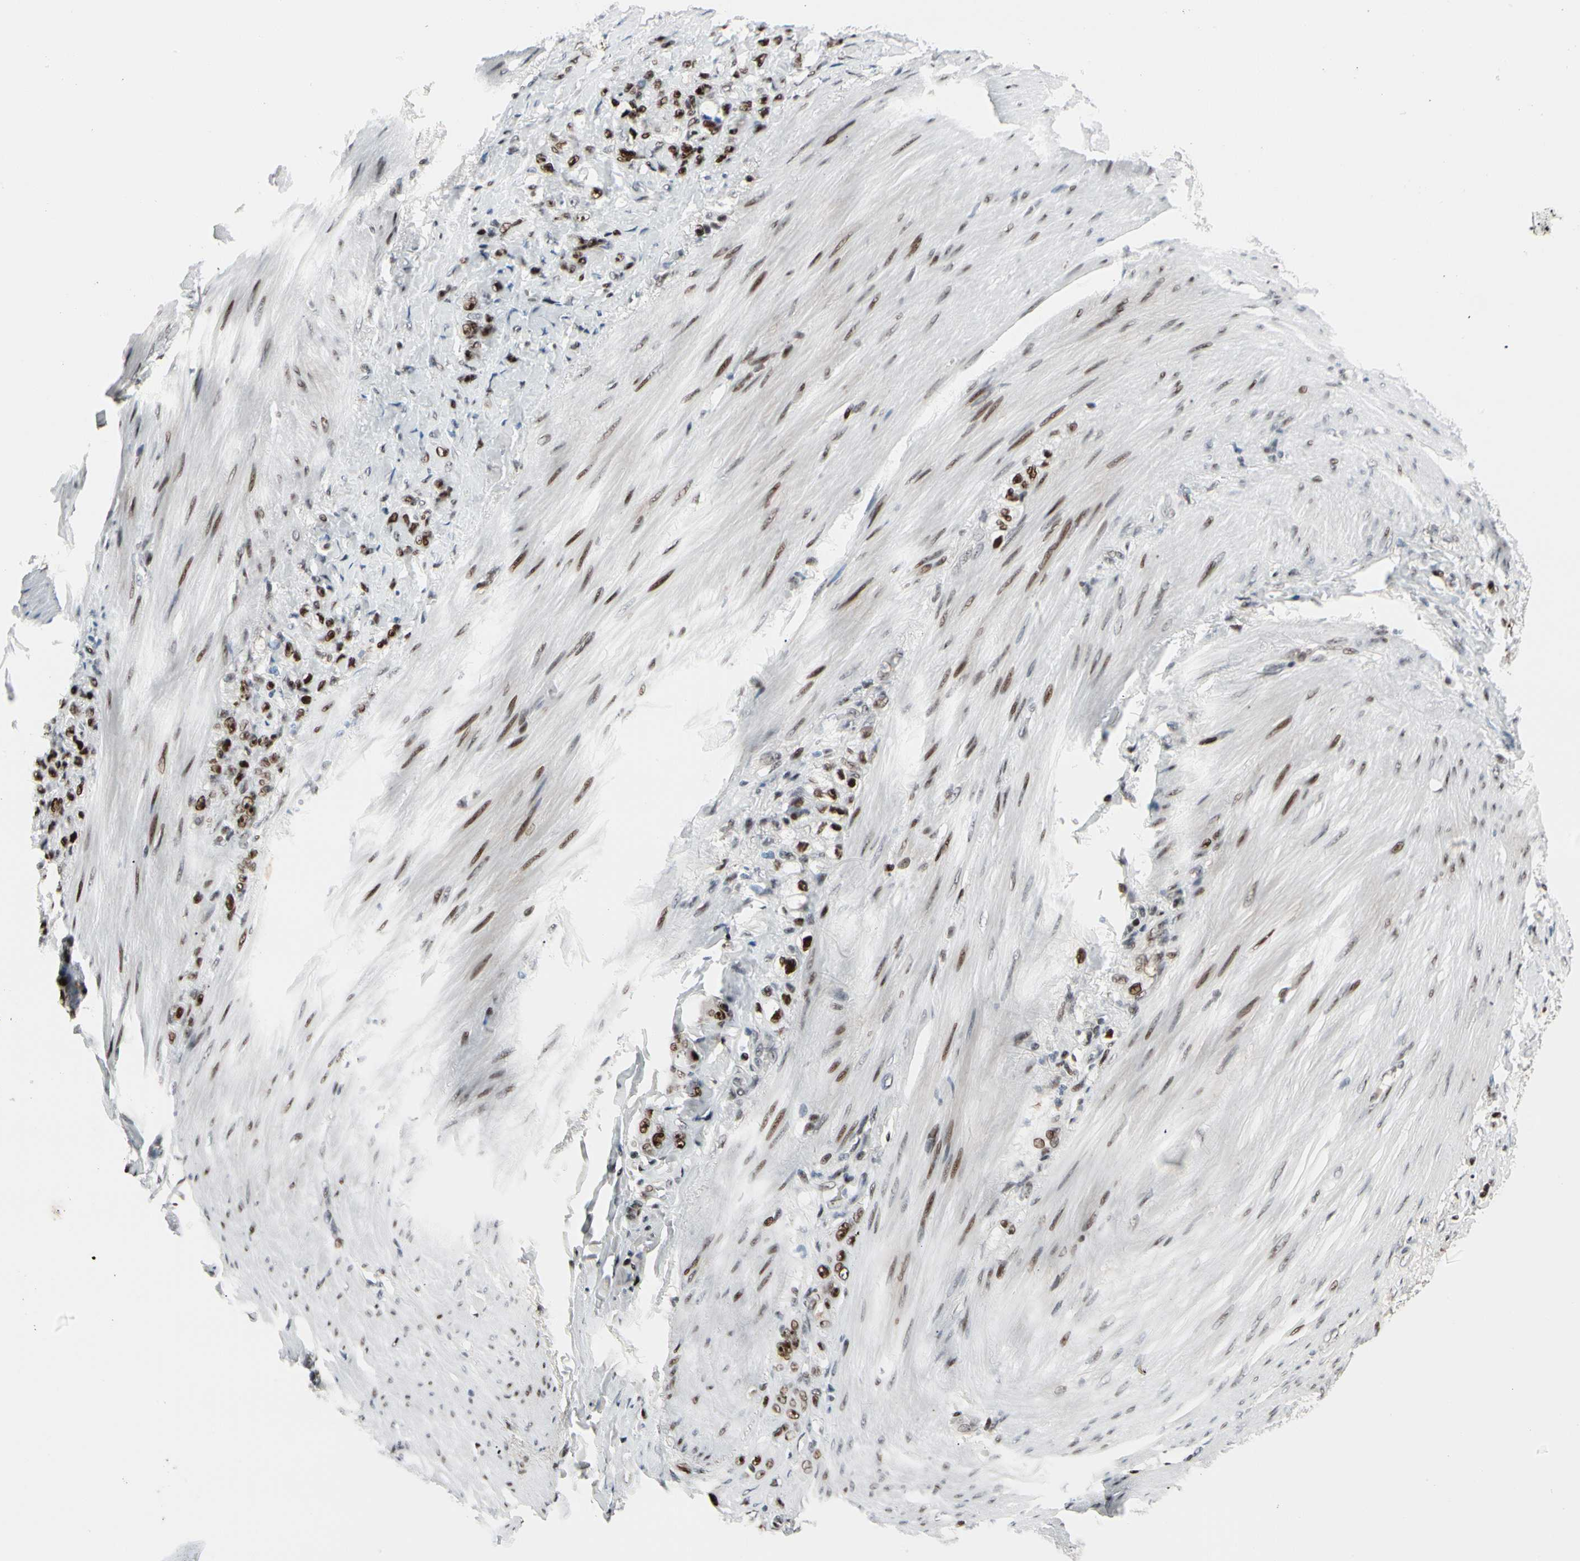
{"staining": {"intensity": "moderate", "quantity": "25%-75%", "location": "nuclear"}, "tissue": "stomach cancer", "cell_type": "Tumor cells", "image_type": "cancer", "snomed": [{"axis": "morphology", "description": "Adenocarcinoma, NOS"}, {"axis": "topography", "description": "Stomach"}], "caption": "High-power microscopy captured an IHC histopathology image of stomach cancer, revealing moderate nuclear staining in about 25%-75% of tumor cells.", "gene": "FOXO3", "patient": {"sex": "male", "age": 82}}